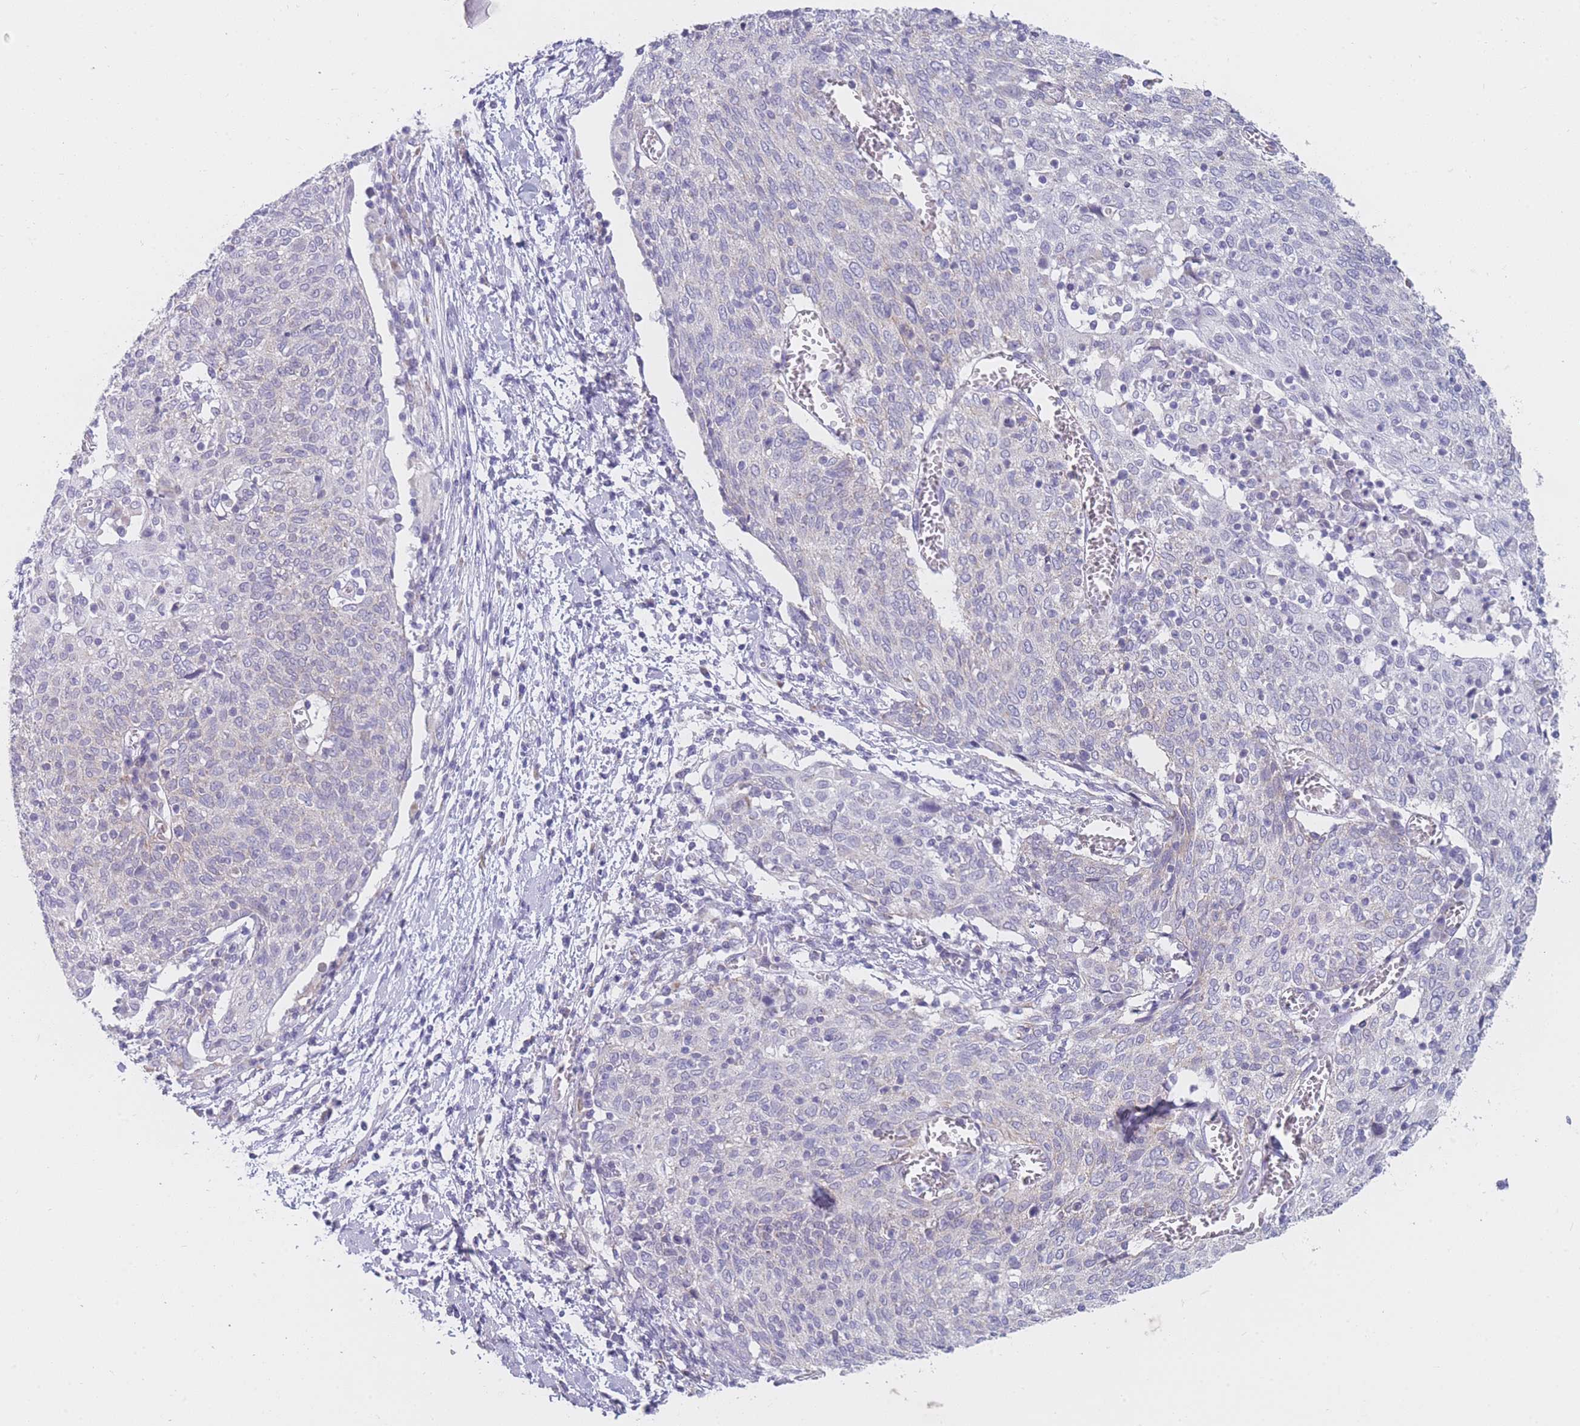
{"staining": {"intensity": "negative", "quantity": "none", "location": "none"}, "tissue": "cervical cancer", "cell_type": "Tumor cells", "image_type": "cancer", "snomed": [{"axis": "morphology", "description": "Squamous cell carcinoma, NOS"}, {"axis": "topography", "description": "Cervix"}], "caption": "Tumor cells show no significant protein positivity in cervical squamous cell carcinoma. Nuclei are stained in blue.", "gene": "MRPS14", "patient": {"sex": "female", "age": 52}}